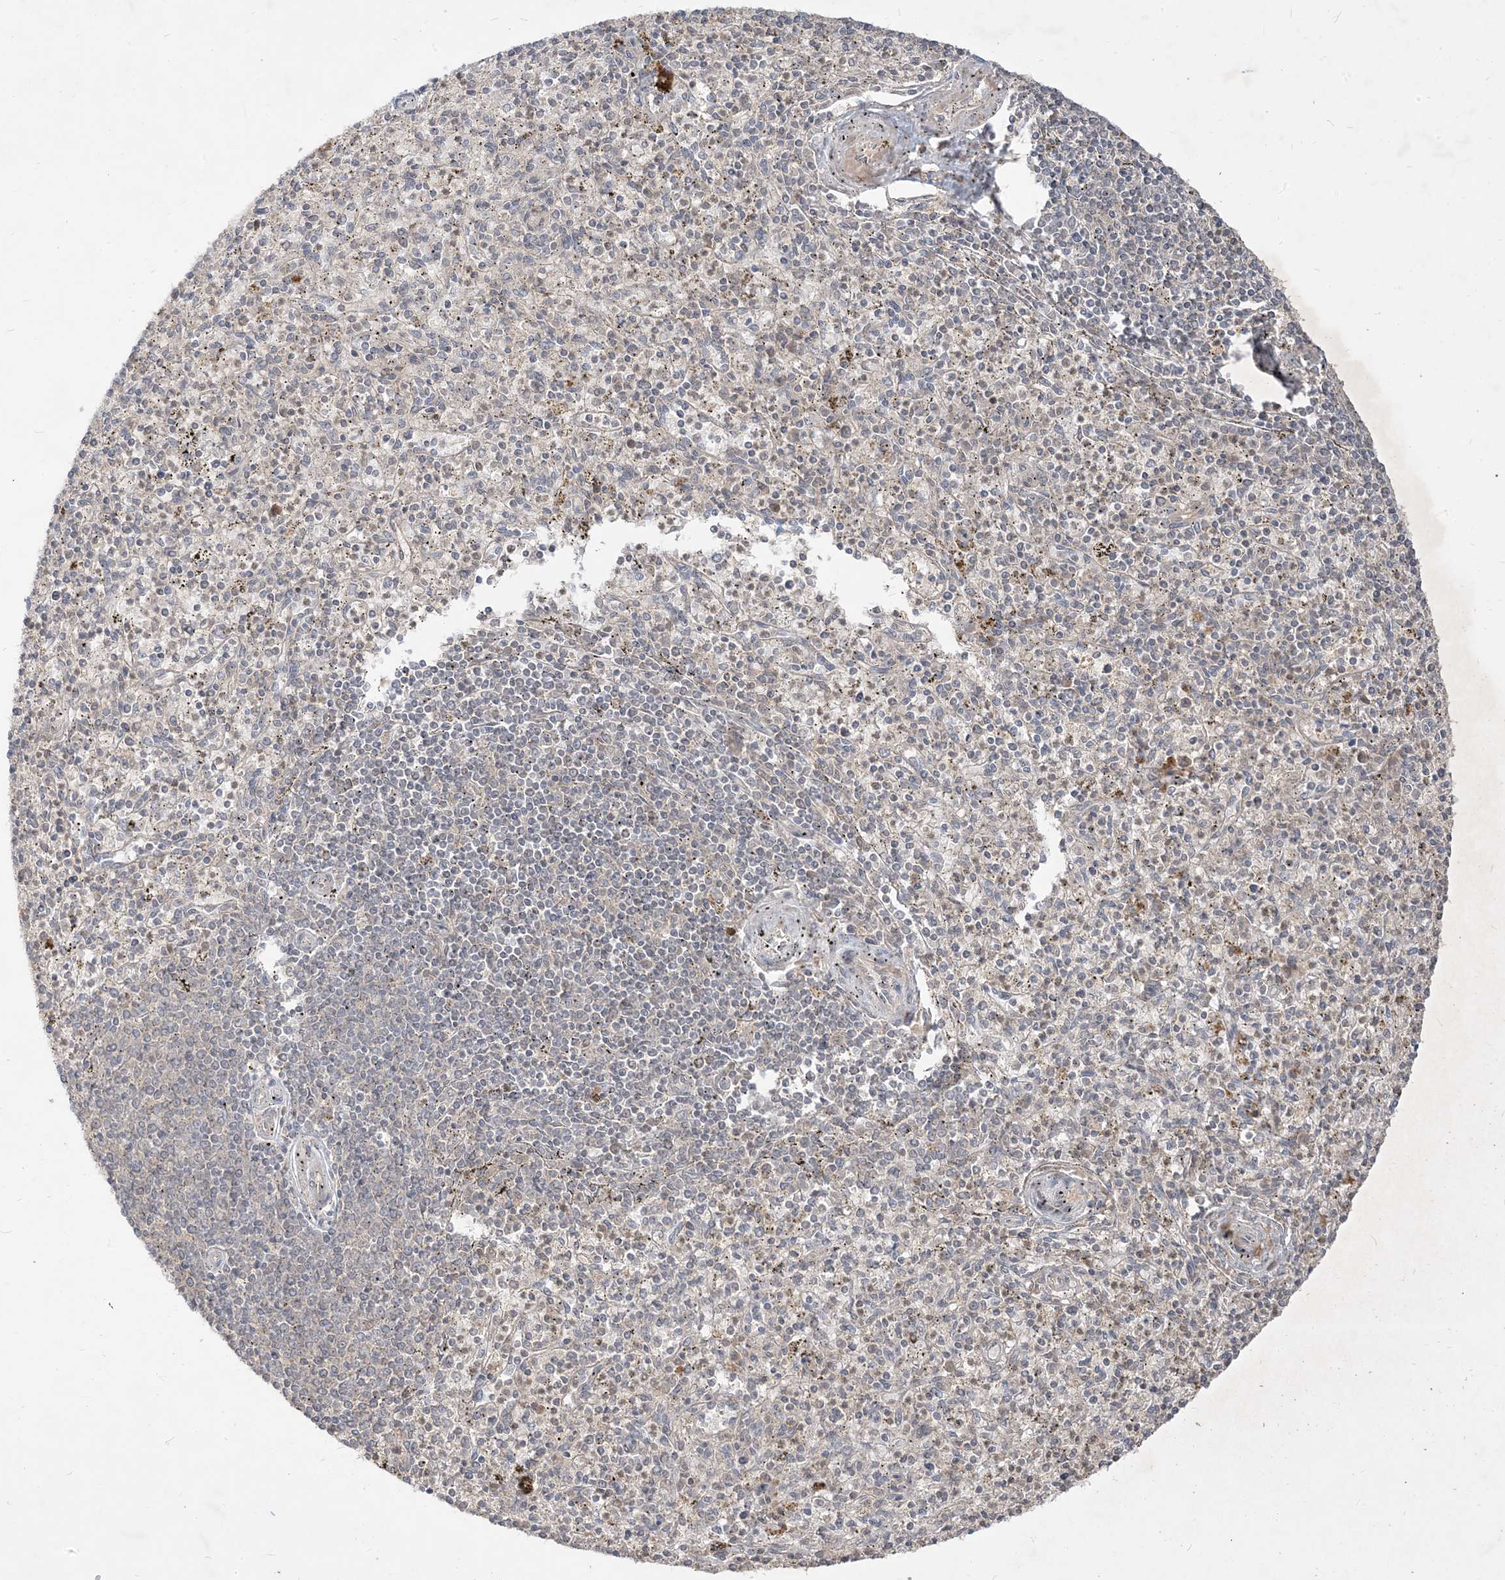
{"staining": {"intensity": "weak", "quantity": "<25%", "location": "cytoplasmic/membranous"}, "tissue": "spleen", "cell_type": "Cells in red pulp", "image_type": "normal", "snomed": [{"axis": "morphology", "description": "Normal tissue, NOS"}, {"axis": "topography", "description": "Spleen"}], "caption": "The immunohistochemistry (IHC) photomicrograph has no significant expression in cells in red pulp of spleen. (Brightfield microscopy of DAB (3,3'-diaminobenzidine) immunohistochemistry at high magnification).", "gene": "TBCC", "patient": {"sex": "male", "age": 72}}